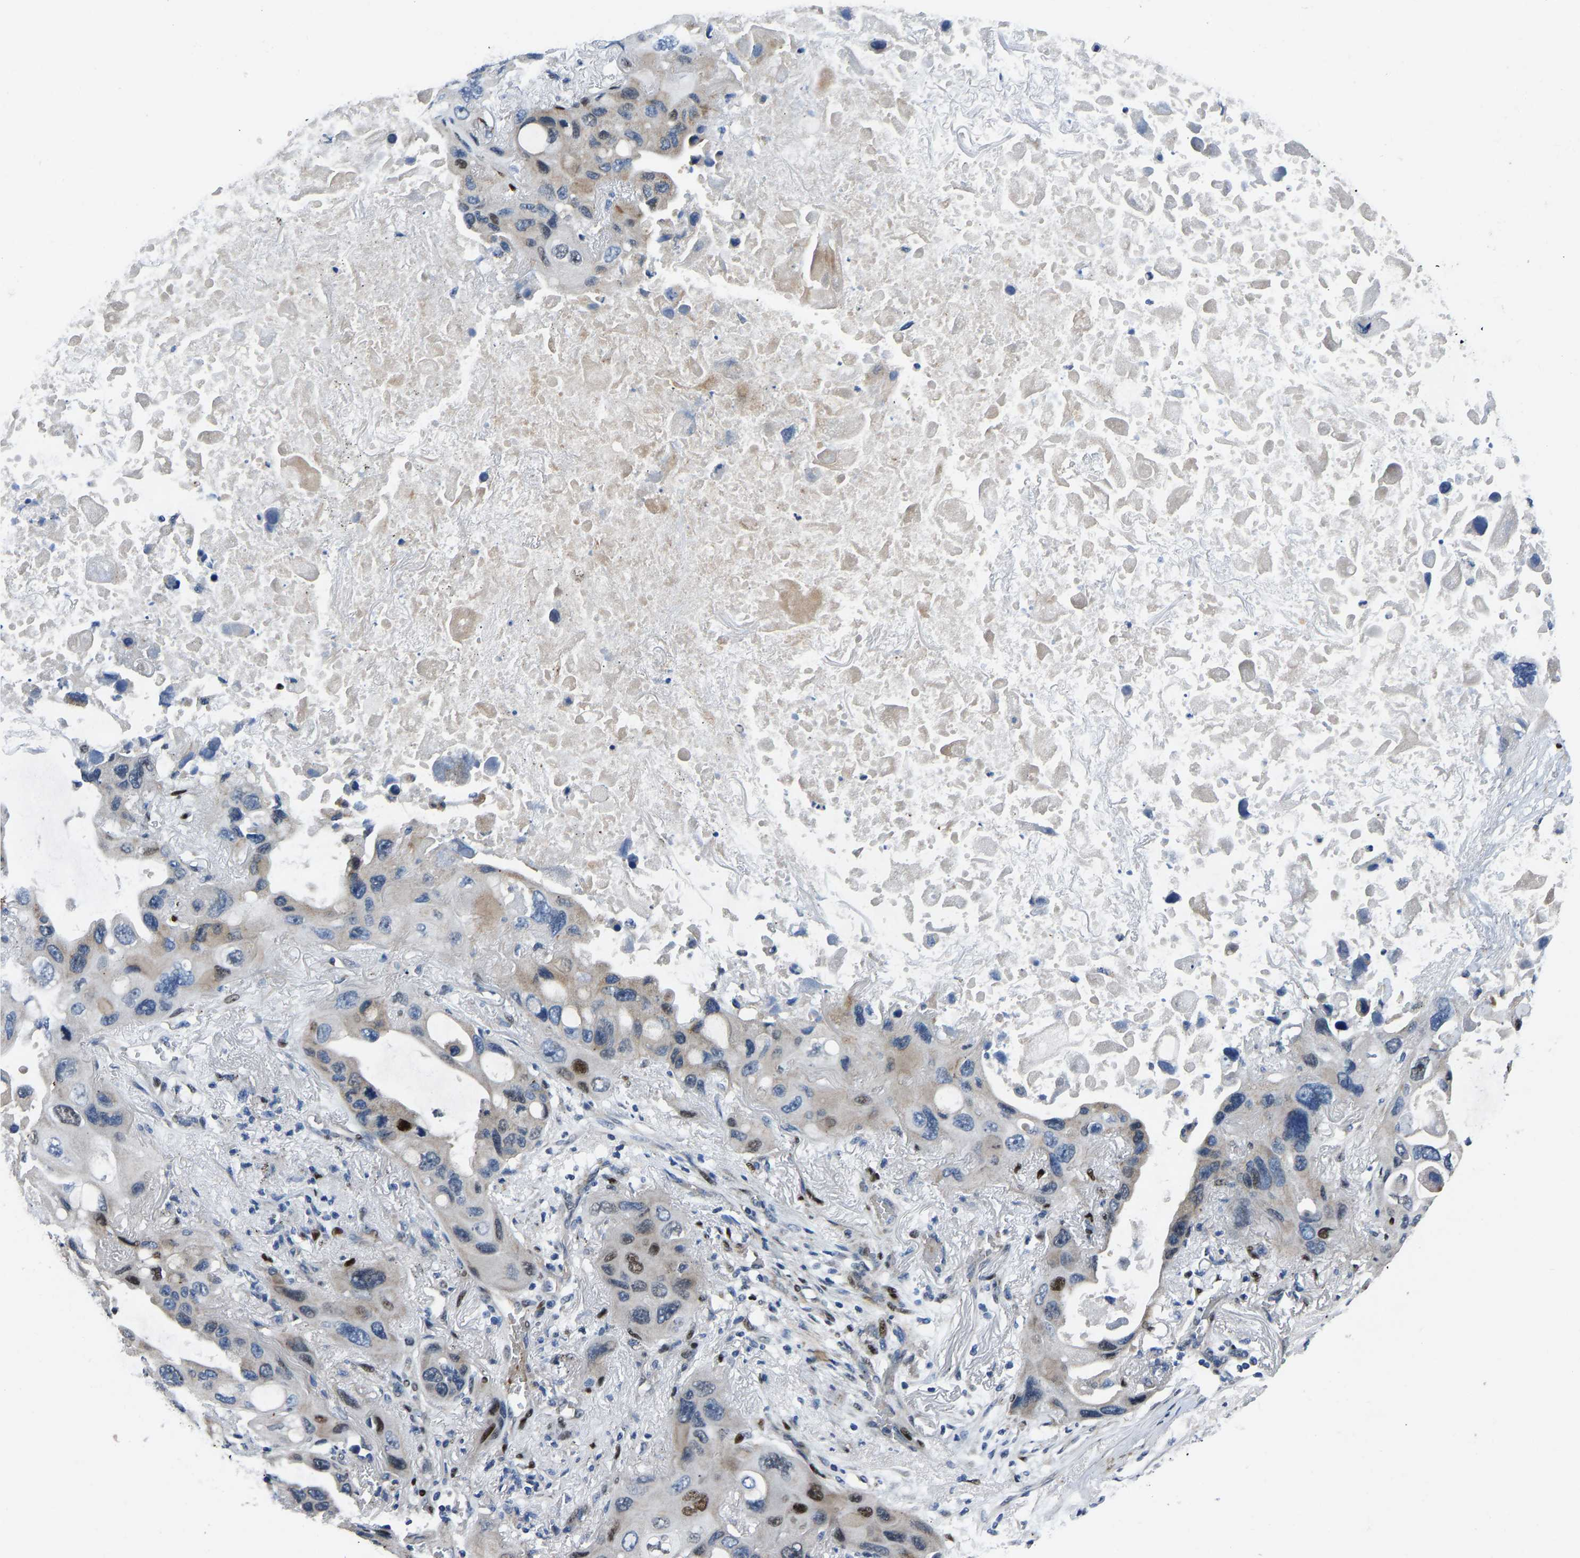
{"staining": {"intensity": "moderate", "quantity": "<25%", "location": "nuclear"}, "tissue": "lung cancer", "cell_type": "Tumor cells", "image_type": "cancer", "snomed": [{"axis": "morphology", "description": "Squamous cell carcinoma, NOS"}, {"axis": "topography", "description": "Lung"}], "caption": "There is low levels of moderate nuclear staining in tumor cells of lung cancer, as demonstrated by immunohistochemical staining (brown color).", "gene": "EGR1", "patient": {"sex": "female", "age": 73}}